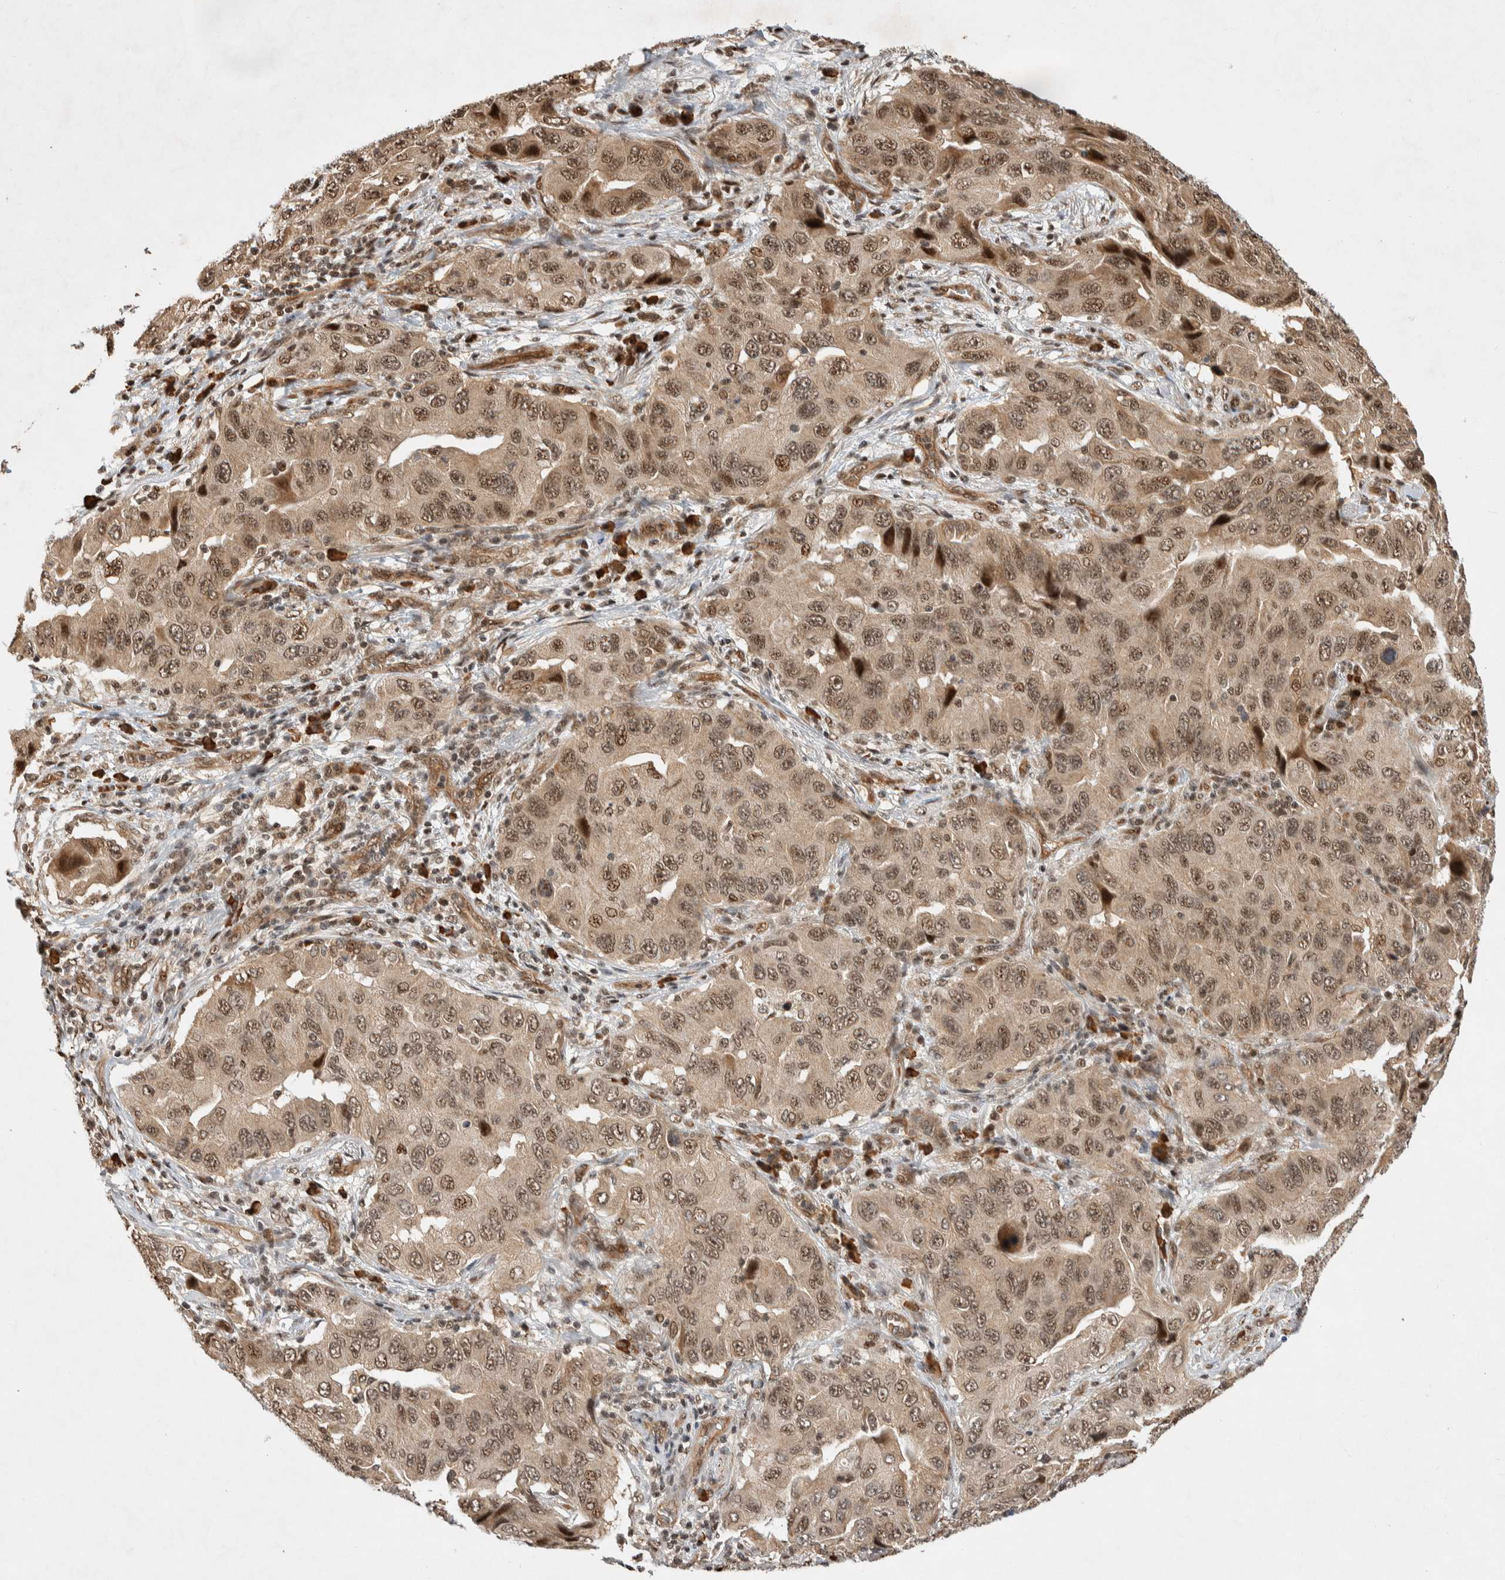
{"staining": {"intensity": "moderate", "quantity": ">75%", "location": "cytoplasmic/membranous,nuclear"}, "tissue": "lung cancer", "cell_type": "Tumor cells", "image_type": "cancer", "snomed": [{"axis": "morphology", "description": "Adenocarcinoma, NOS"}, {"axis": "topography", "description": "Lung"}], "caption": "About >75% of tumor cells in lung adenocarcinoma demonstrate moderate cytoplasmic/membranous and nuclear protein staining as visualized by brown immunohistochemical staining.", "gene": "TOR1B", "patient": {"sex": "female", "age": 65}}